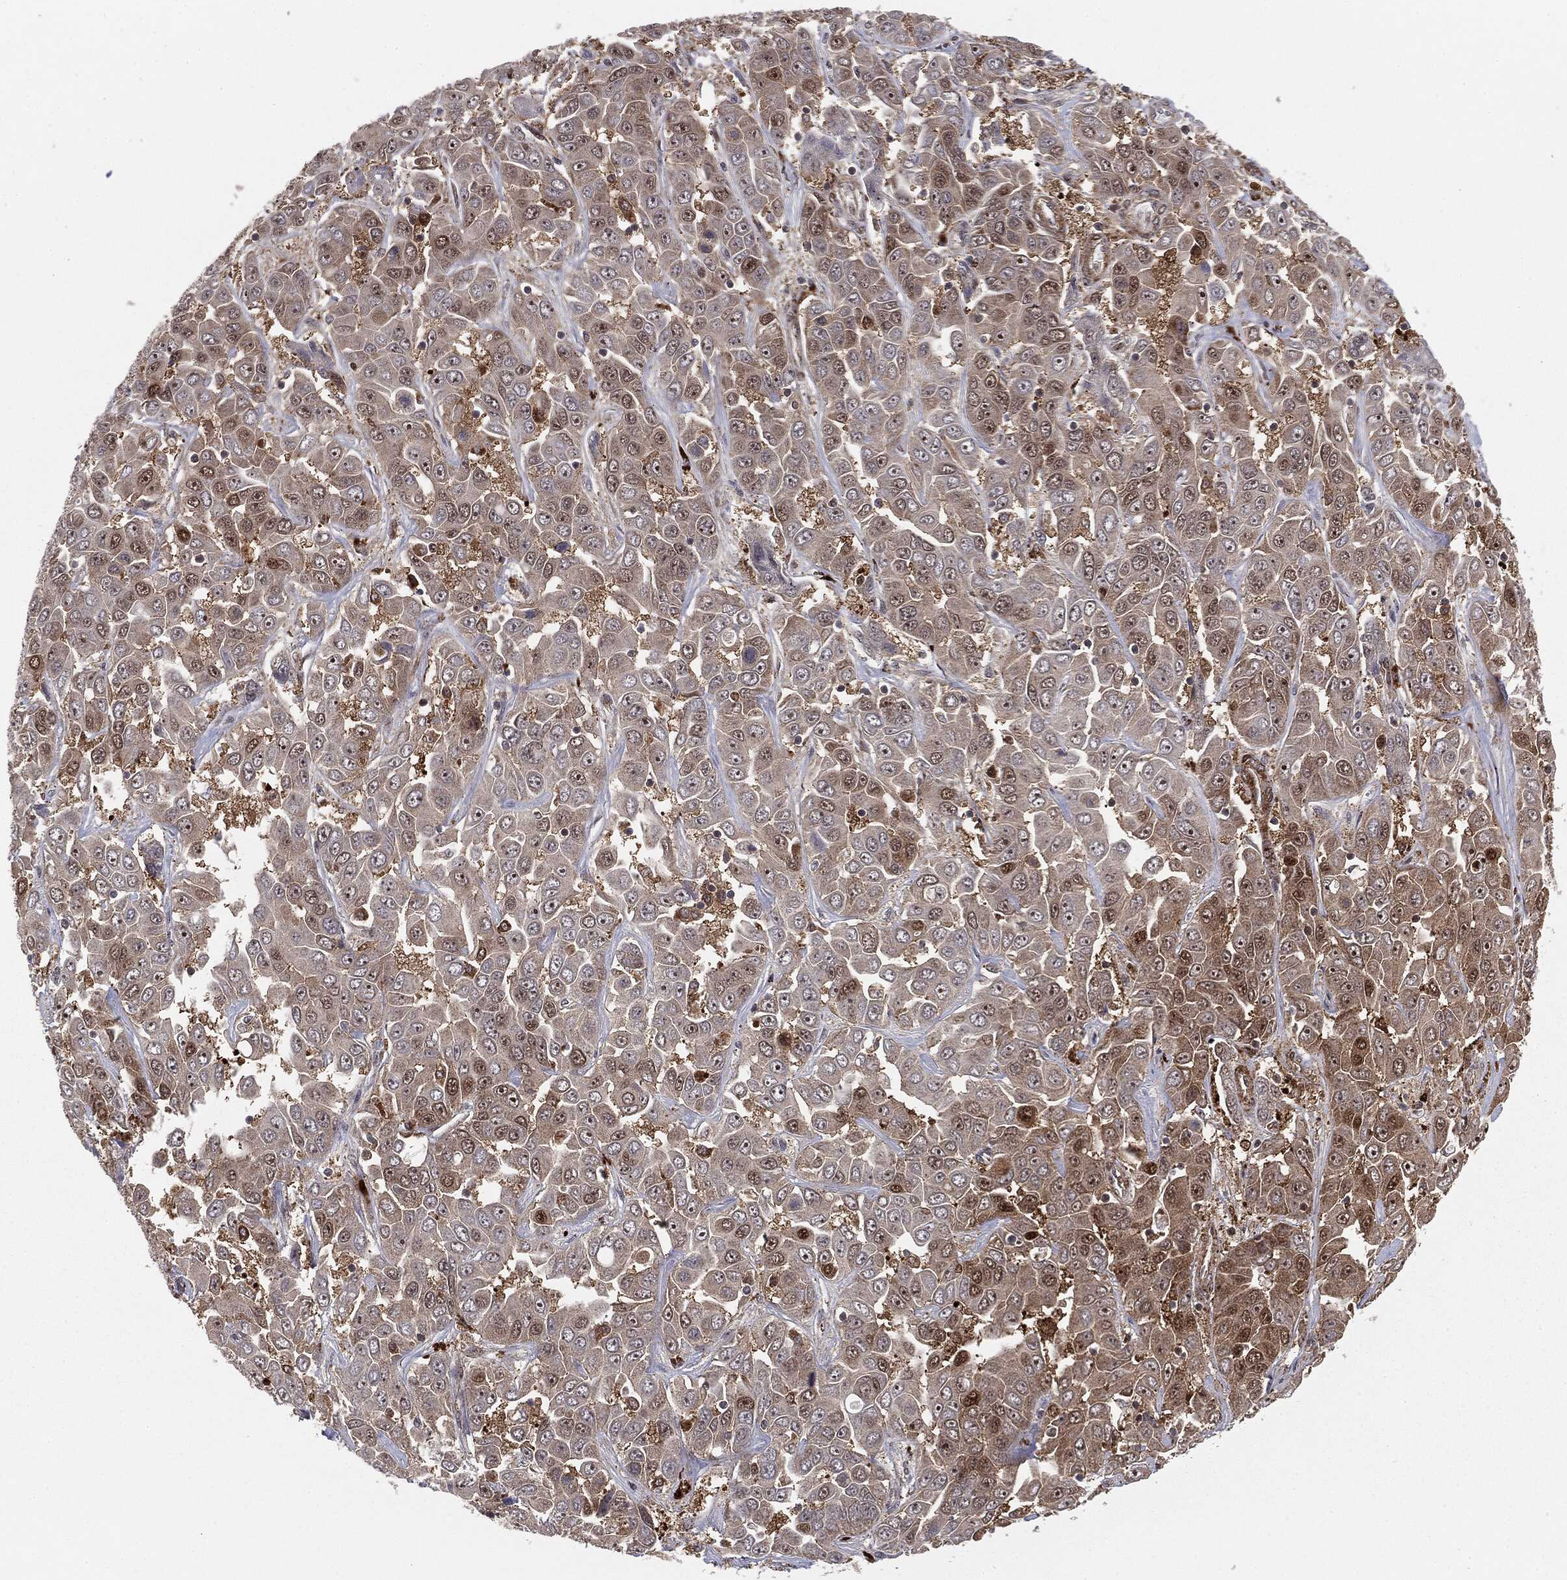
{"staining": {"intensity": "moderate", "quantity": "25%-75%", "location": "cytoplasmic/membranous,nuclear"}, "tissue": "liver cancer", "cell_type": "Tumor cells", "image_type": "cancer", "snomed": [{"axis": "morphology", "description": "Cholangiocarcinoma"}, {"axis": "topography", "description": "Liver"}], "caption": "Human cholangiocarcinoma (liver) stained with a brown dye demonstrates moderate cytoplasmic/membranous and nuclear positive positivity in about 25%-75% of tumor cells.", "gene": "PTEN", "patient": {"sex": "female", "age": 52}}